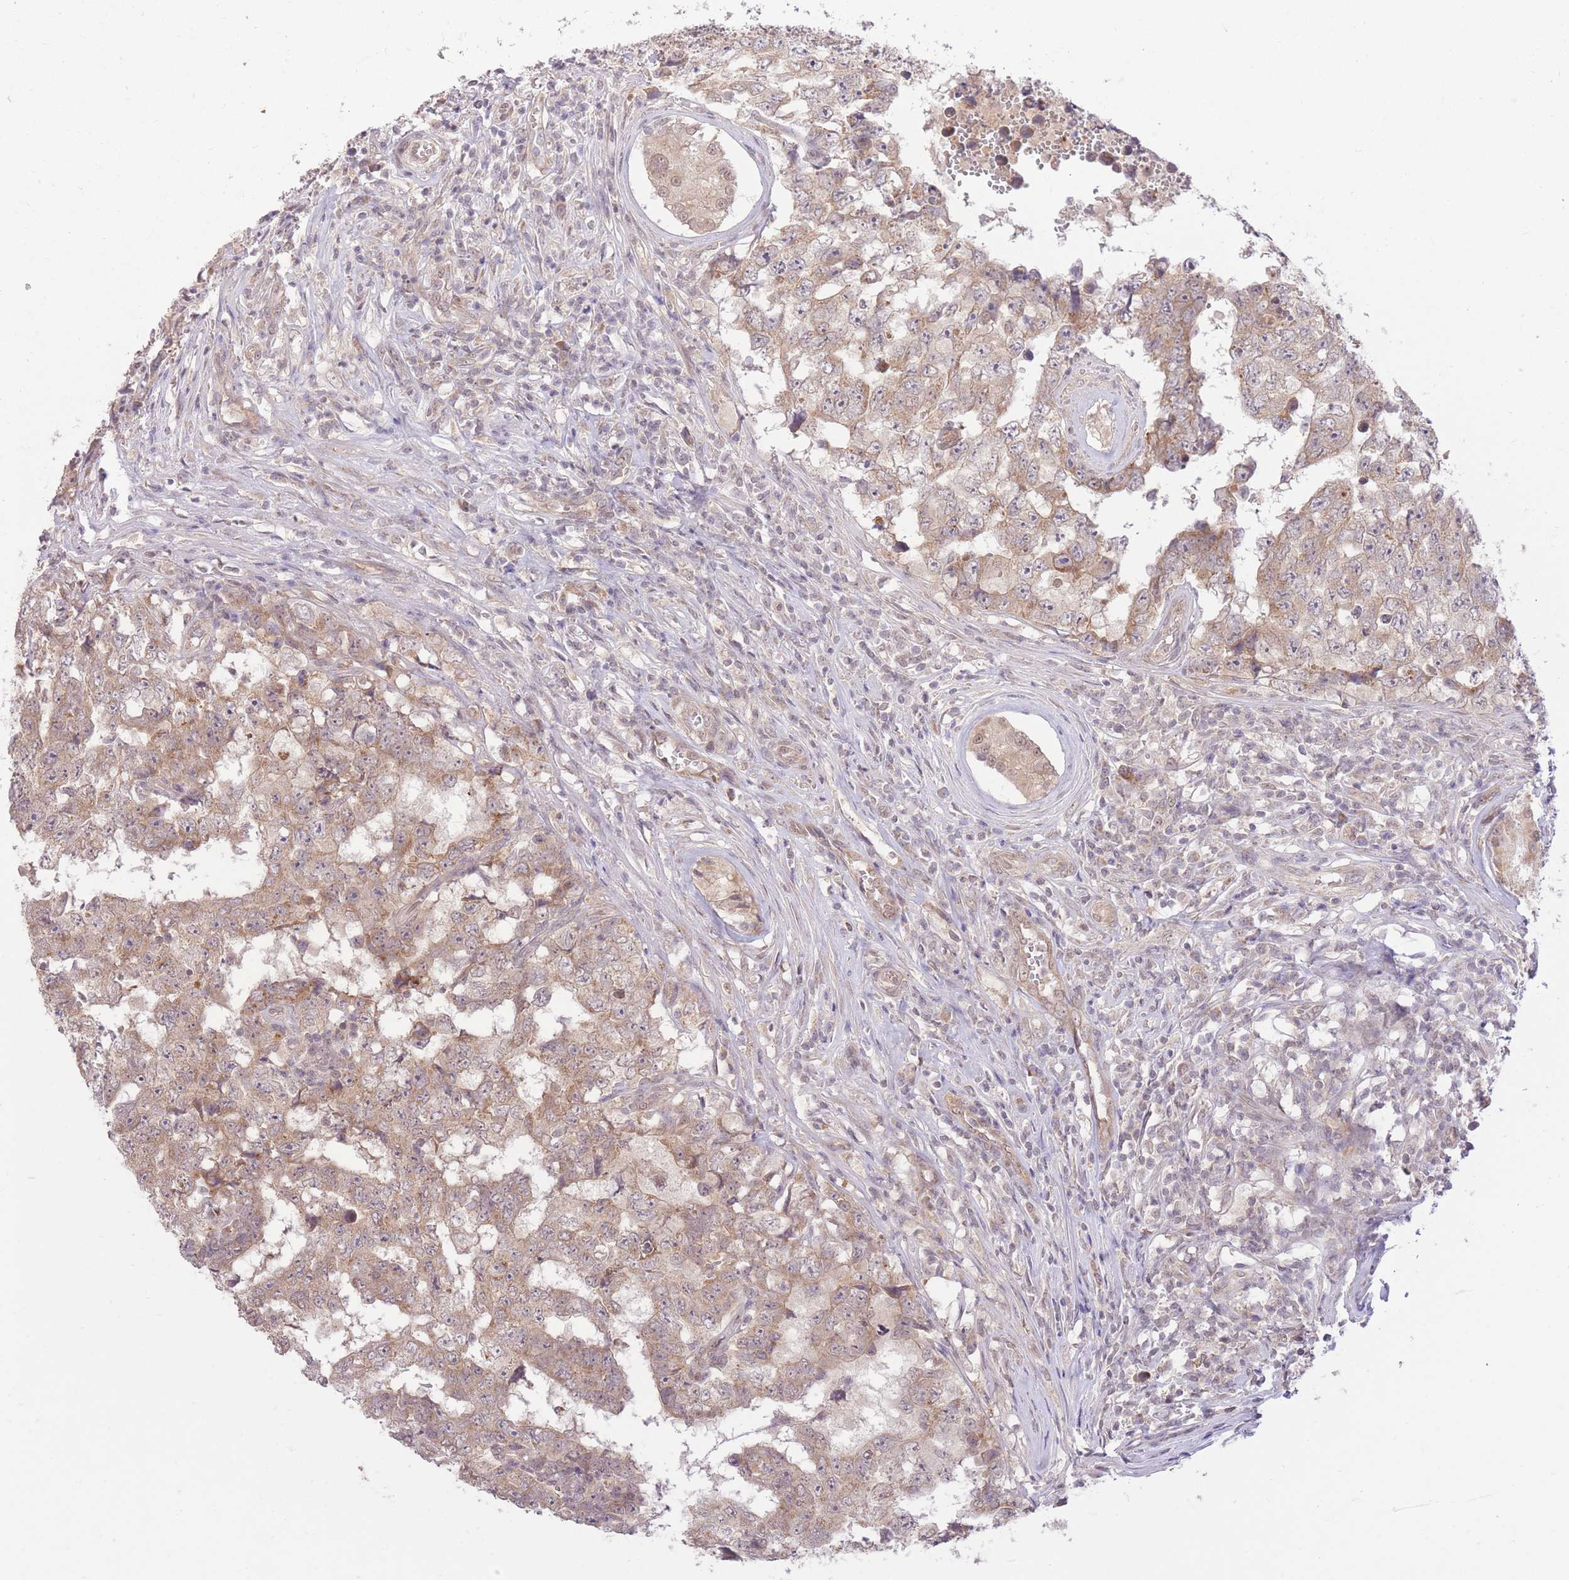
{"staining": {"intensity": "moderate", "quantity": "25%-75%", "location": "cytoplasmic/membranous"}, "tissue": "testis cancer", "cell_type": "Tumor cells", "image_type": "cancer", "snomed": [{"axis": "morphology", "description": "Carcinoma, Embryonal, NOS"}, {"axis": "topography", "description": "Testis"}], "caption": "Human testis cancer stained with a protein marker reveals moderate staining in tumor cells.", "gene": "ELOA2", "patient": {"sex": "male", "age": 25}}